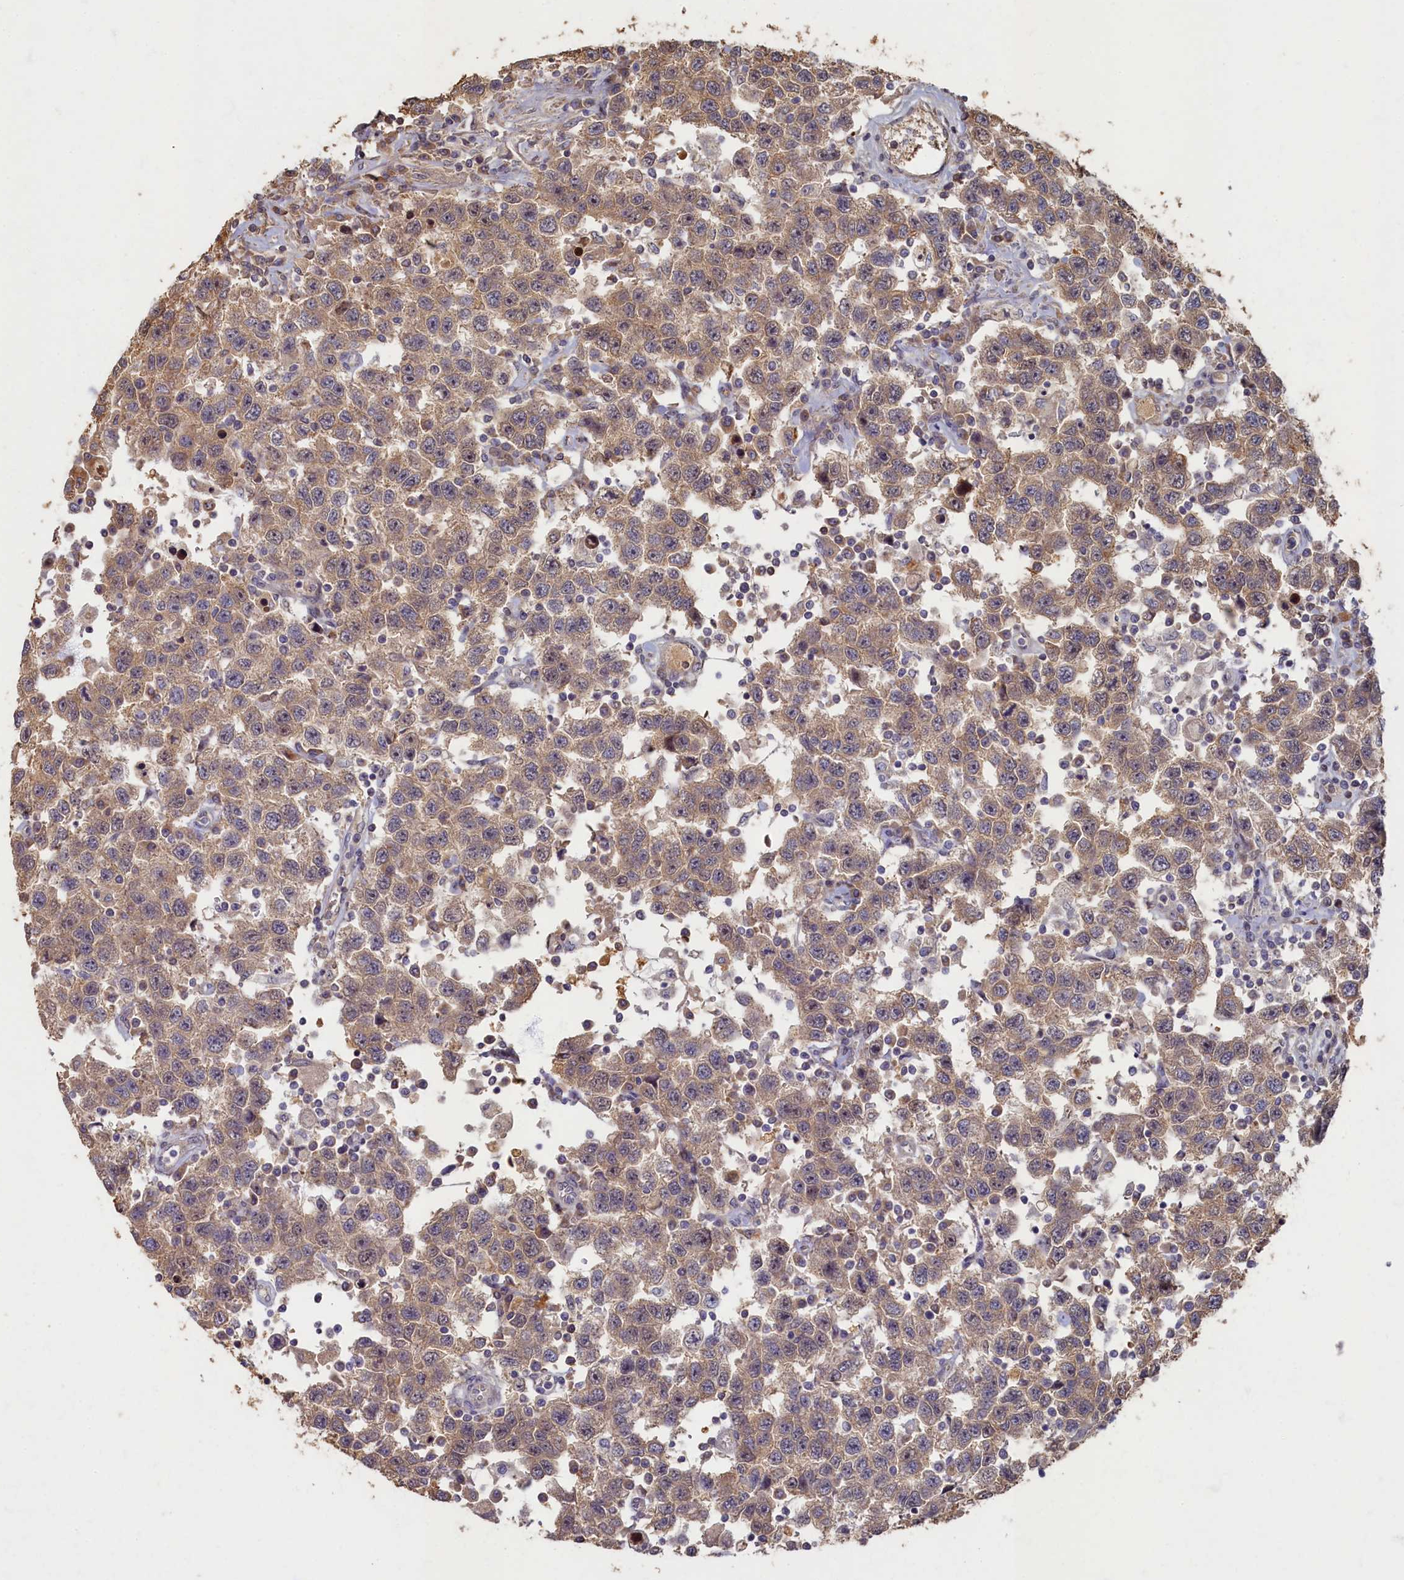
{"staining": {"intensity": "weak", "quantity": ">75%", "location": "cytoplasmic/membranous"}, "tissue": "testis cancer", "cell_type": "Tumor cells", "image_type": "cancer", "snomed": [{"axis": "morphology", "description": "Seminoma, NOS"}, {"axis": "topography", "description": "Testis"}], "caption": "IHC histopathology image of testis seminoma stained for a protein (brown), which demonstrates low levels of weak cytoplasmic/membranous expression in approximately >75% of tumor cells.", "gene": "HUNK", "patient": {"sex": "male", "age": 41}}